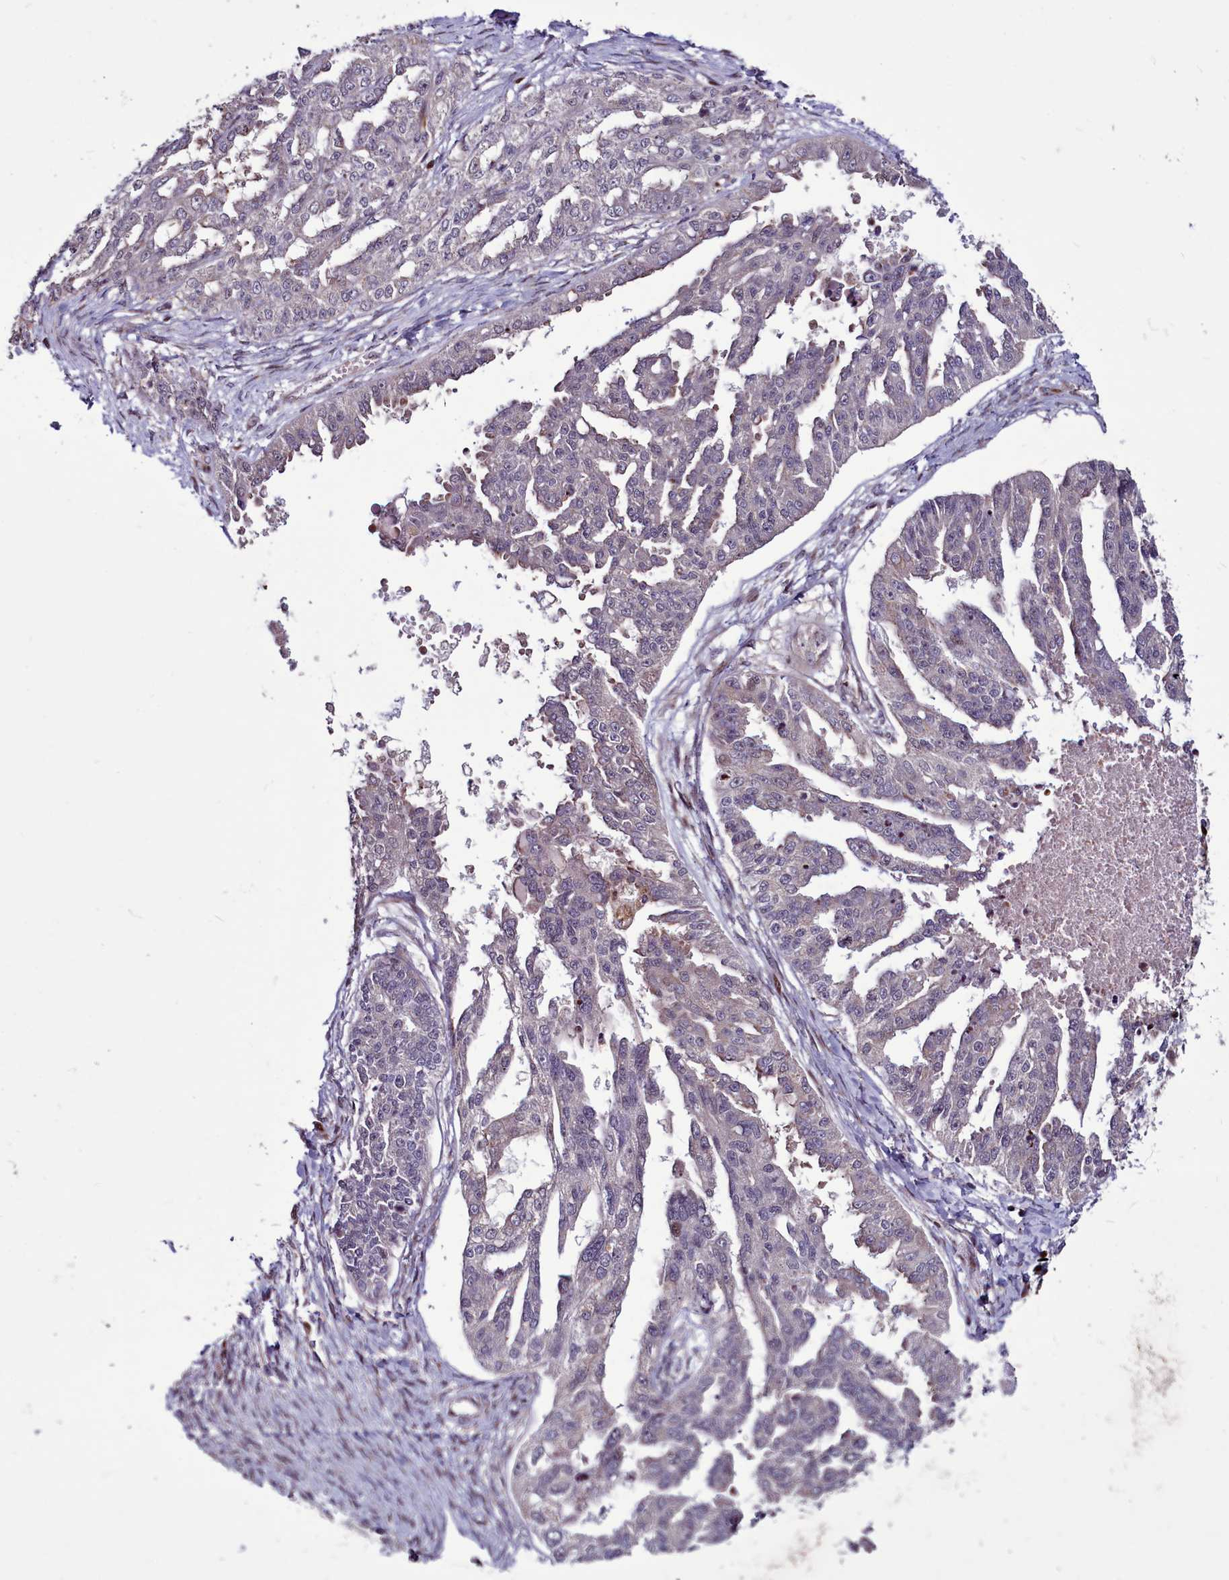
{"staining": {"intensity": "moderate", "quantity": "<25%", "location": "nuclear"}, "tissue": "ovarian cancer", "cell_type": "Tumor cells", "image_type": "cancer", "snomed": [{"axis": "morphology", "description": "Cystadenocarcinoma, serous, NOS"}, {"axis": "topography", "description": "Ovary"}], "caption": "There is low levels of moderate nuclear positivity in tumor cells of ovarian cancer, as demonstrated by immunohistochemical staining (brown color).", "gene": "WBP11", "patient": {"sex": "female", "age": 58}}